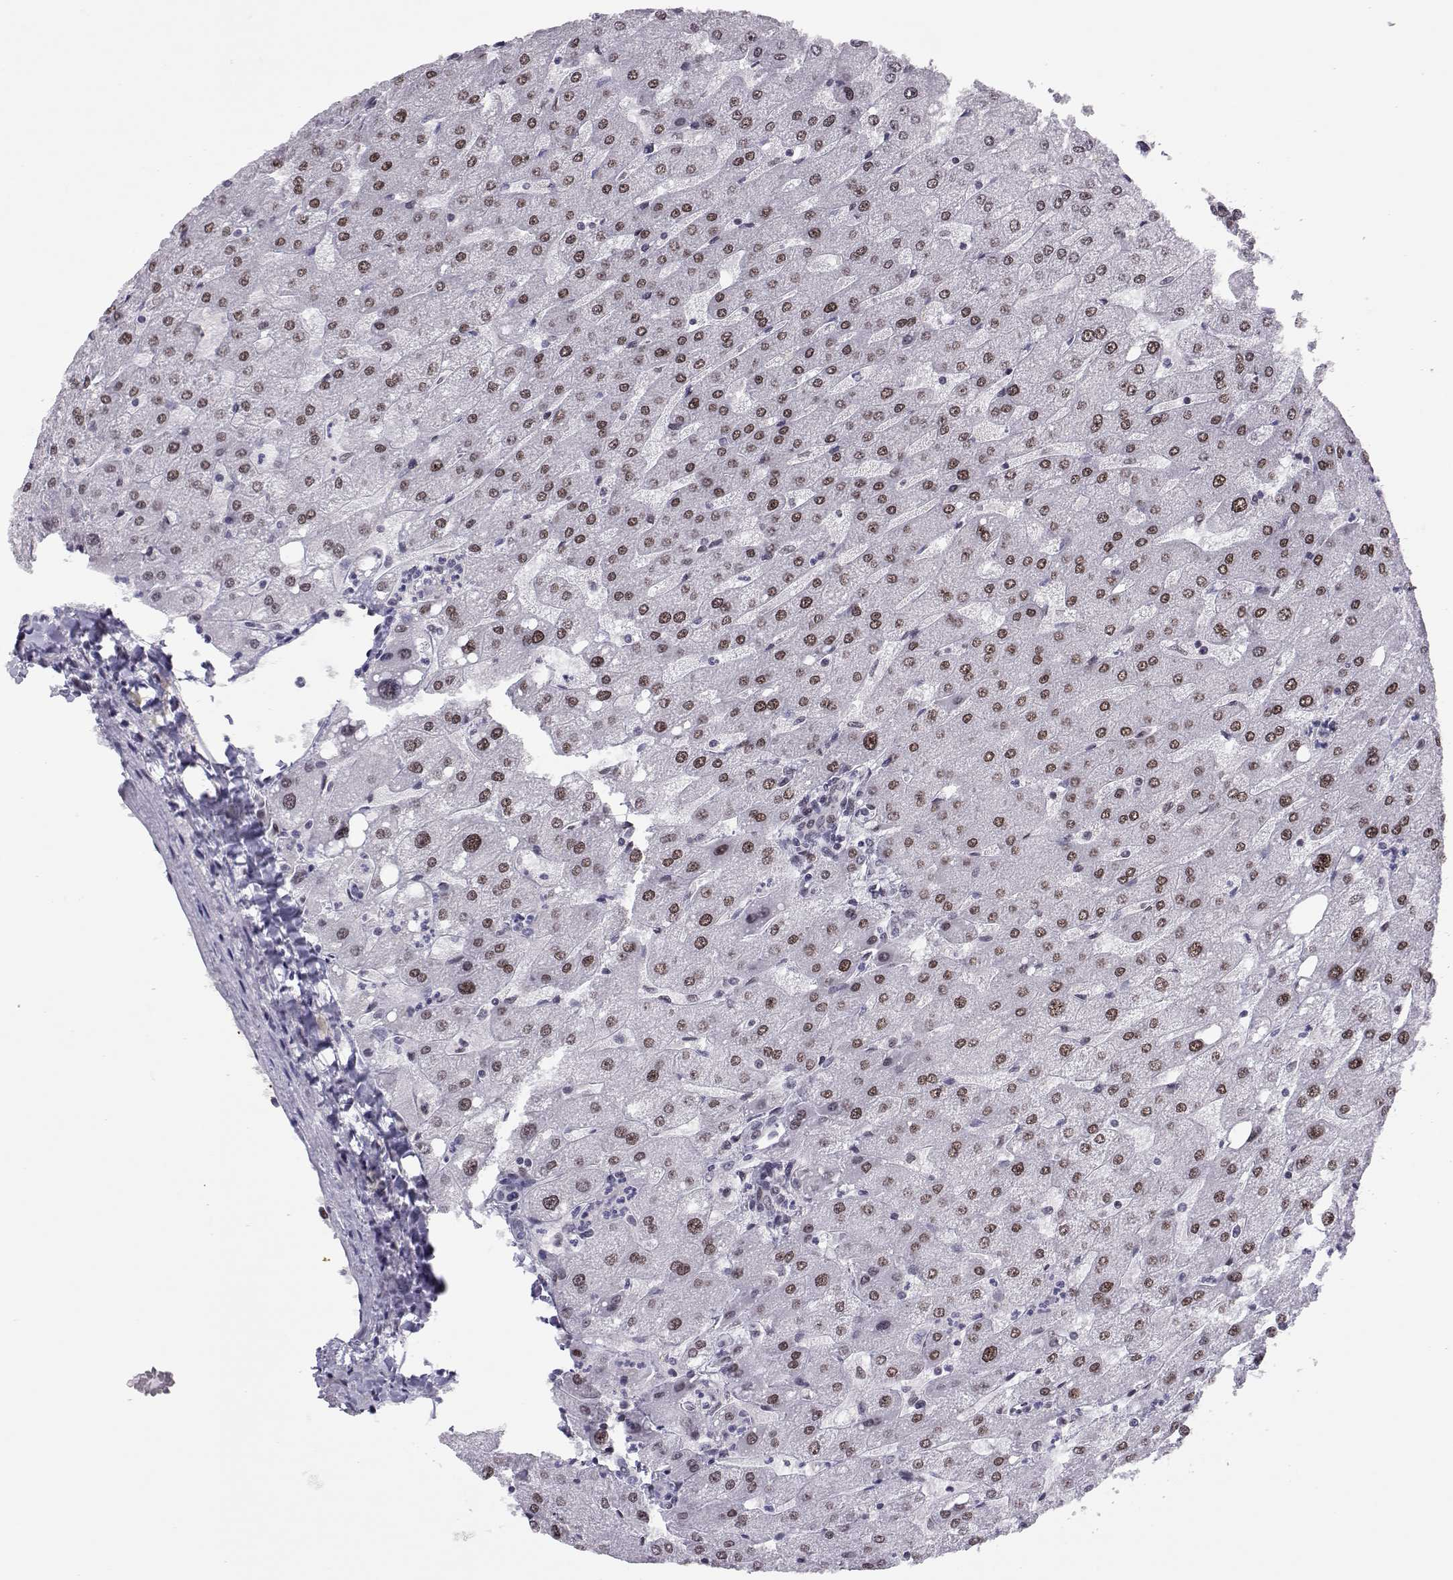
{"staining": {"intensity": "negative", "quantity": "none", "location": "none"}, "tissue": "liver", "cell_type": "Cholangiocytes", "image_type": "normal", "snomed": [{"axis": "morphology", "description": "Normal tissue, NOS"}, {"axis": "topography", "description": "Liver"}], "caption": "Immunohistochemistry (IHC) histopathology image of normal human liver stained for a protein (brown), which exhibits no expression in cholangiocytes.", "gene": "SIX6", "patient": {"sex": "male", "age": 67}}